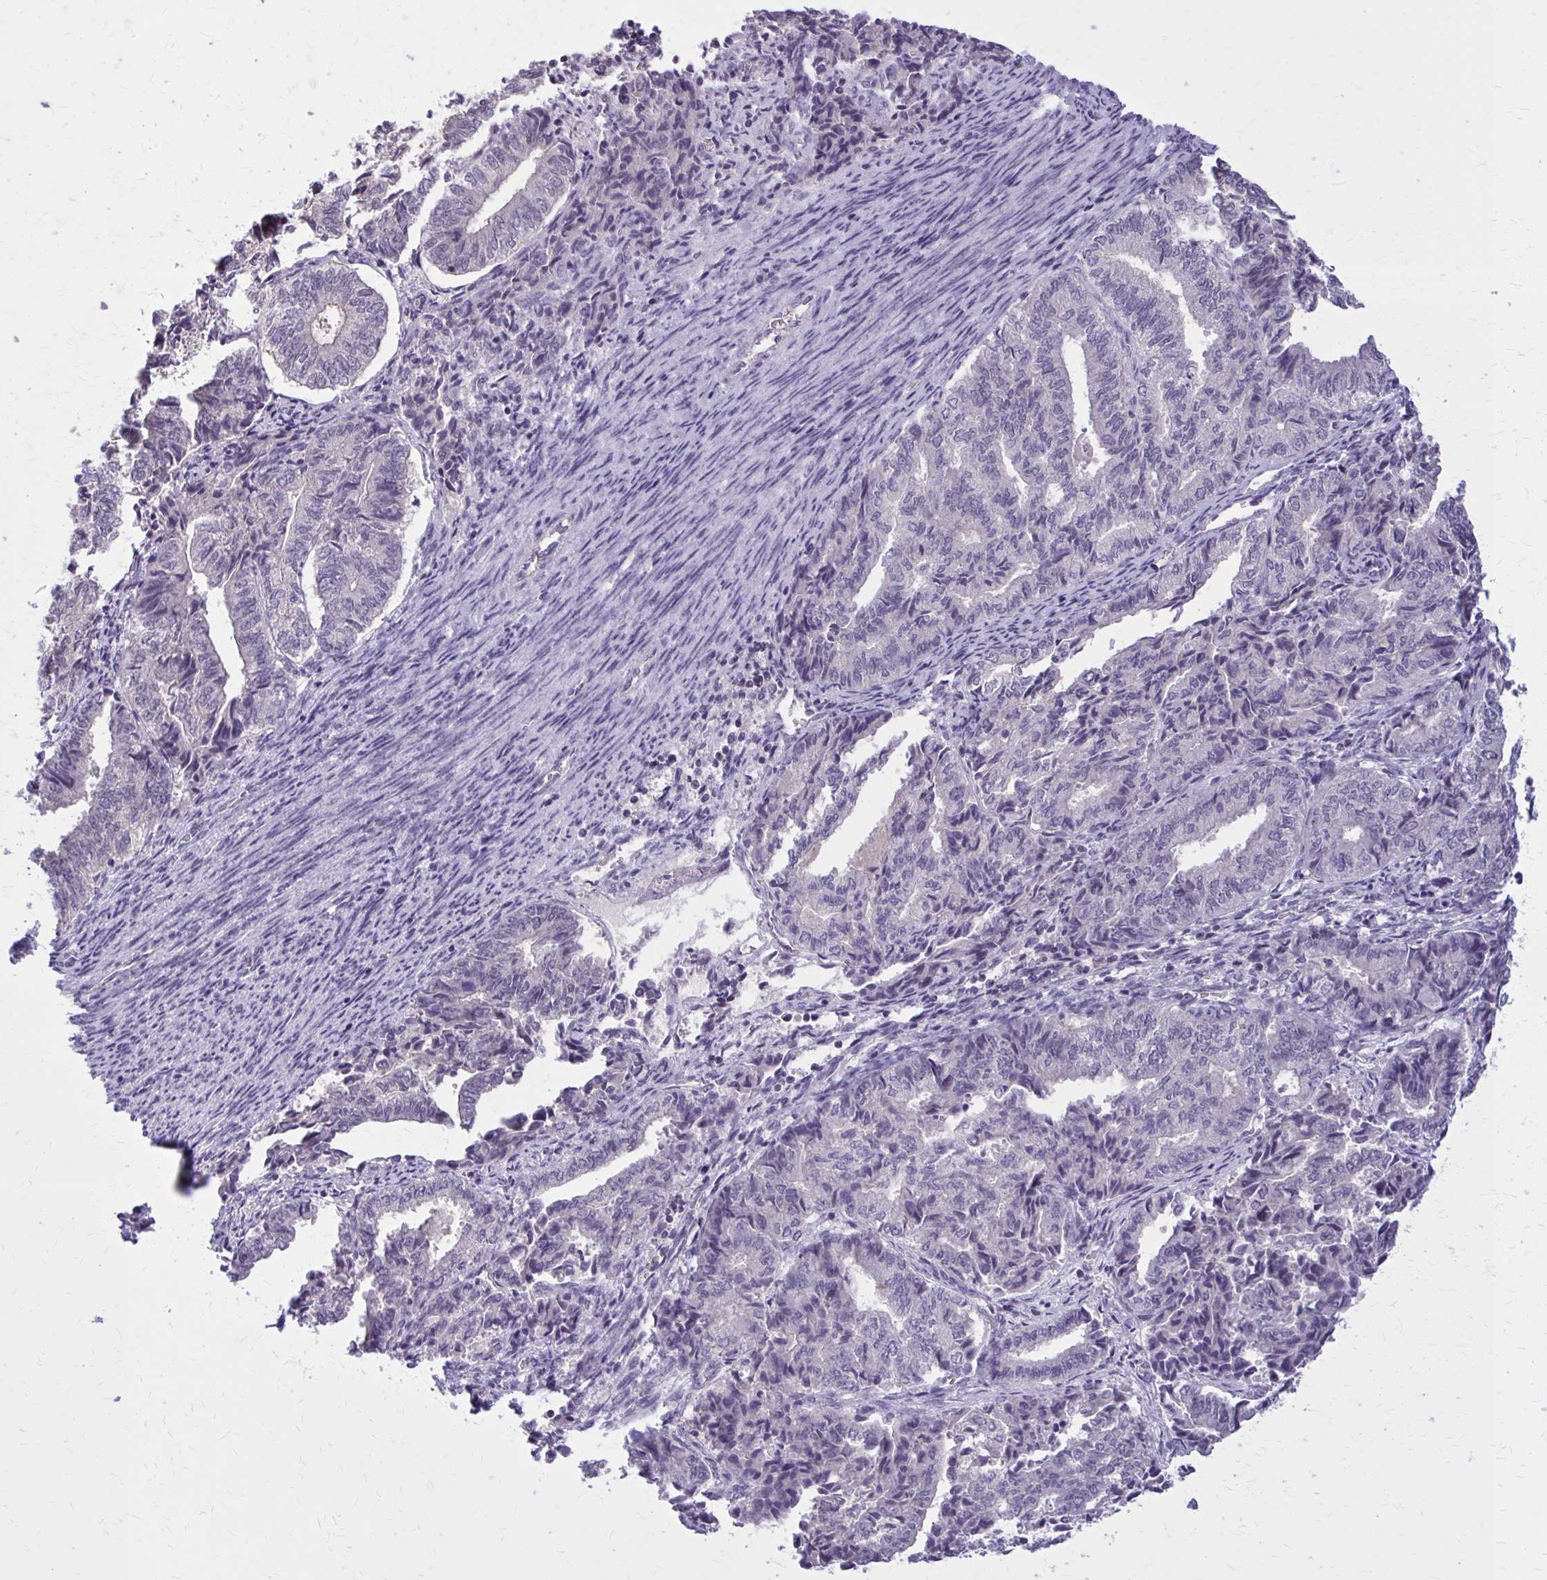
{"staining": {"intensity": "negative", "quantity": "none", "location": "none"}, "tissue": "endometrial cancer", "cell_type": "Tumor cells", "image_type": "cancer", "snomed": [{"axis": "morphology", "description": "Adenocarcinoma, NOS"}, {"axis": "topography", "description": "Endometrium"}], "caption": "Immunohistochemistry of human endometrial adenocarcinoma demonstrates no expression in tumor cells. (DAB IHC, high magnification).", "gene": "OR4A47", "patient": {"sex": "female", "age": 80}}